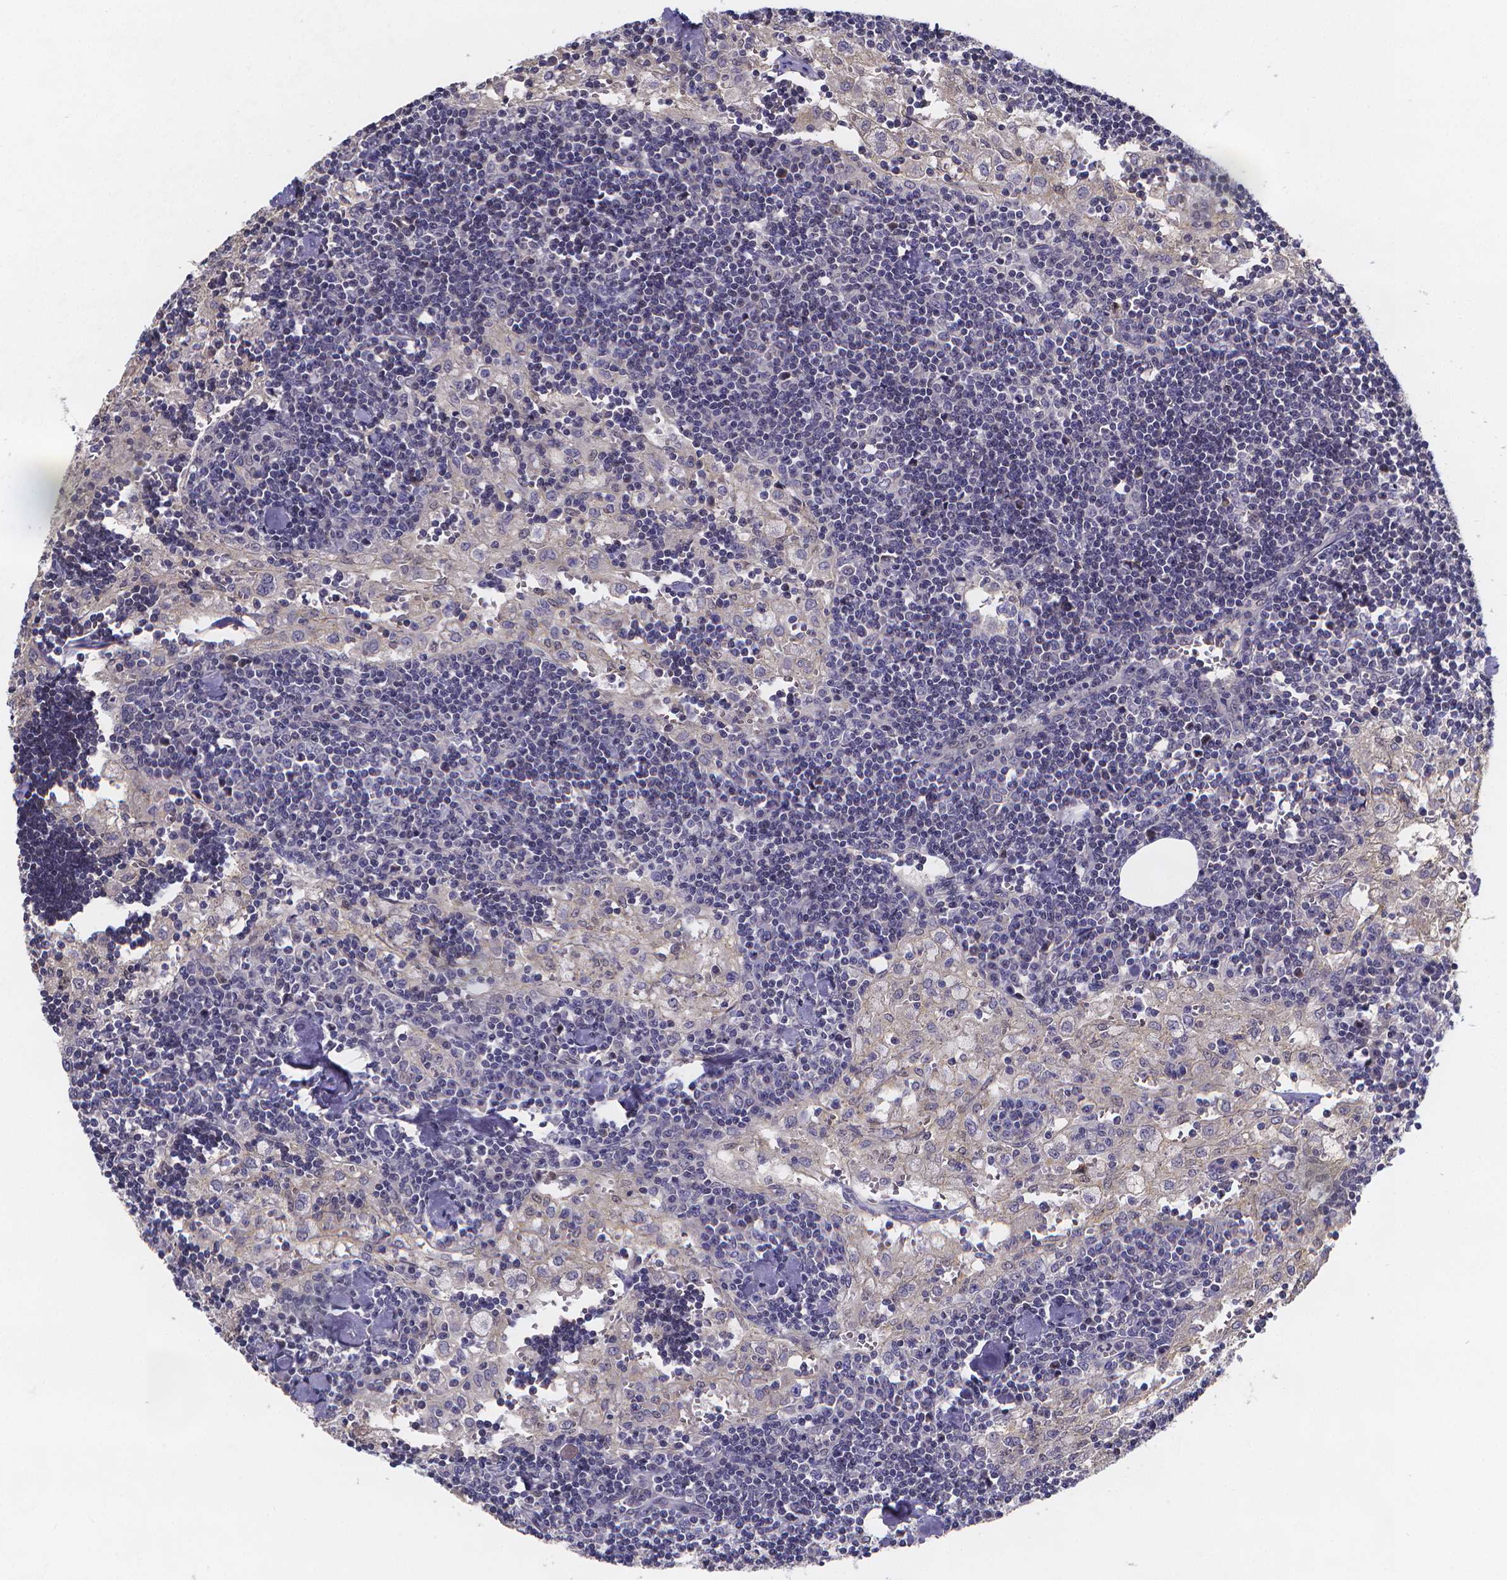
{"staining": {"intensity": "negative", "quantity": "none", "location": "none"}, "tissue": "lymph node", "cell_type": "Germinal center cells", "image_type": "normal", "snomed": [{"axis": "morphology", "description": "Normal tissue, NOS"}, {"axis": "topography", "description": "Lymph node"}], "caption": "An IHC photomicrograph of benign lymph node is shown. There is no staining in germinal center cells of lymph node. Nuclei are stained in blue.", "gene": "PAH", "patient": {"sex": "male", "age": 55}}